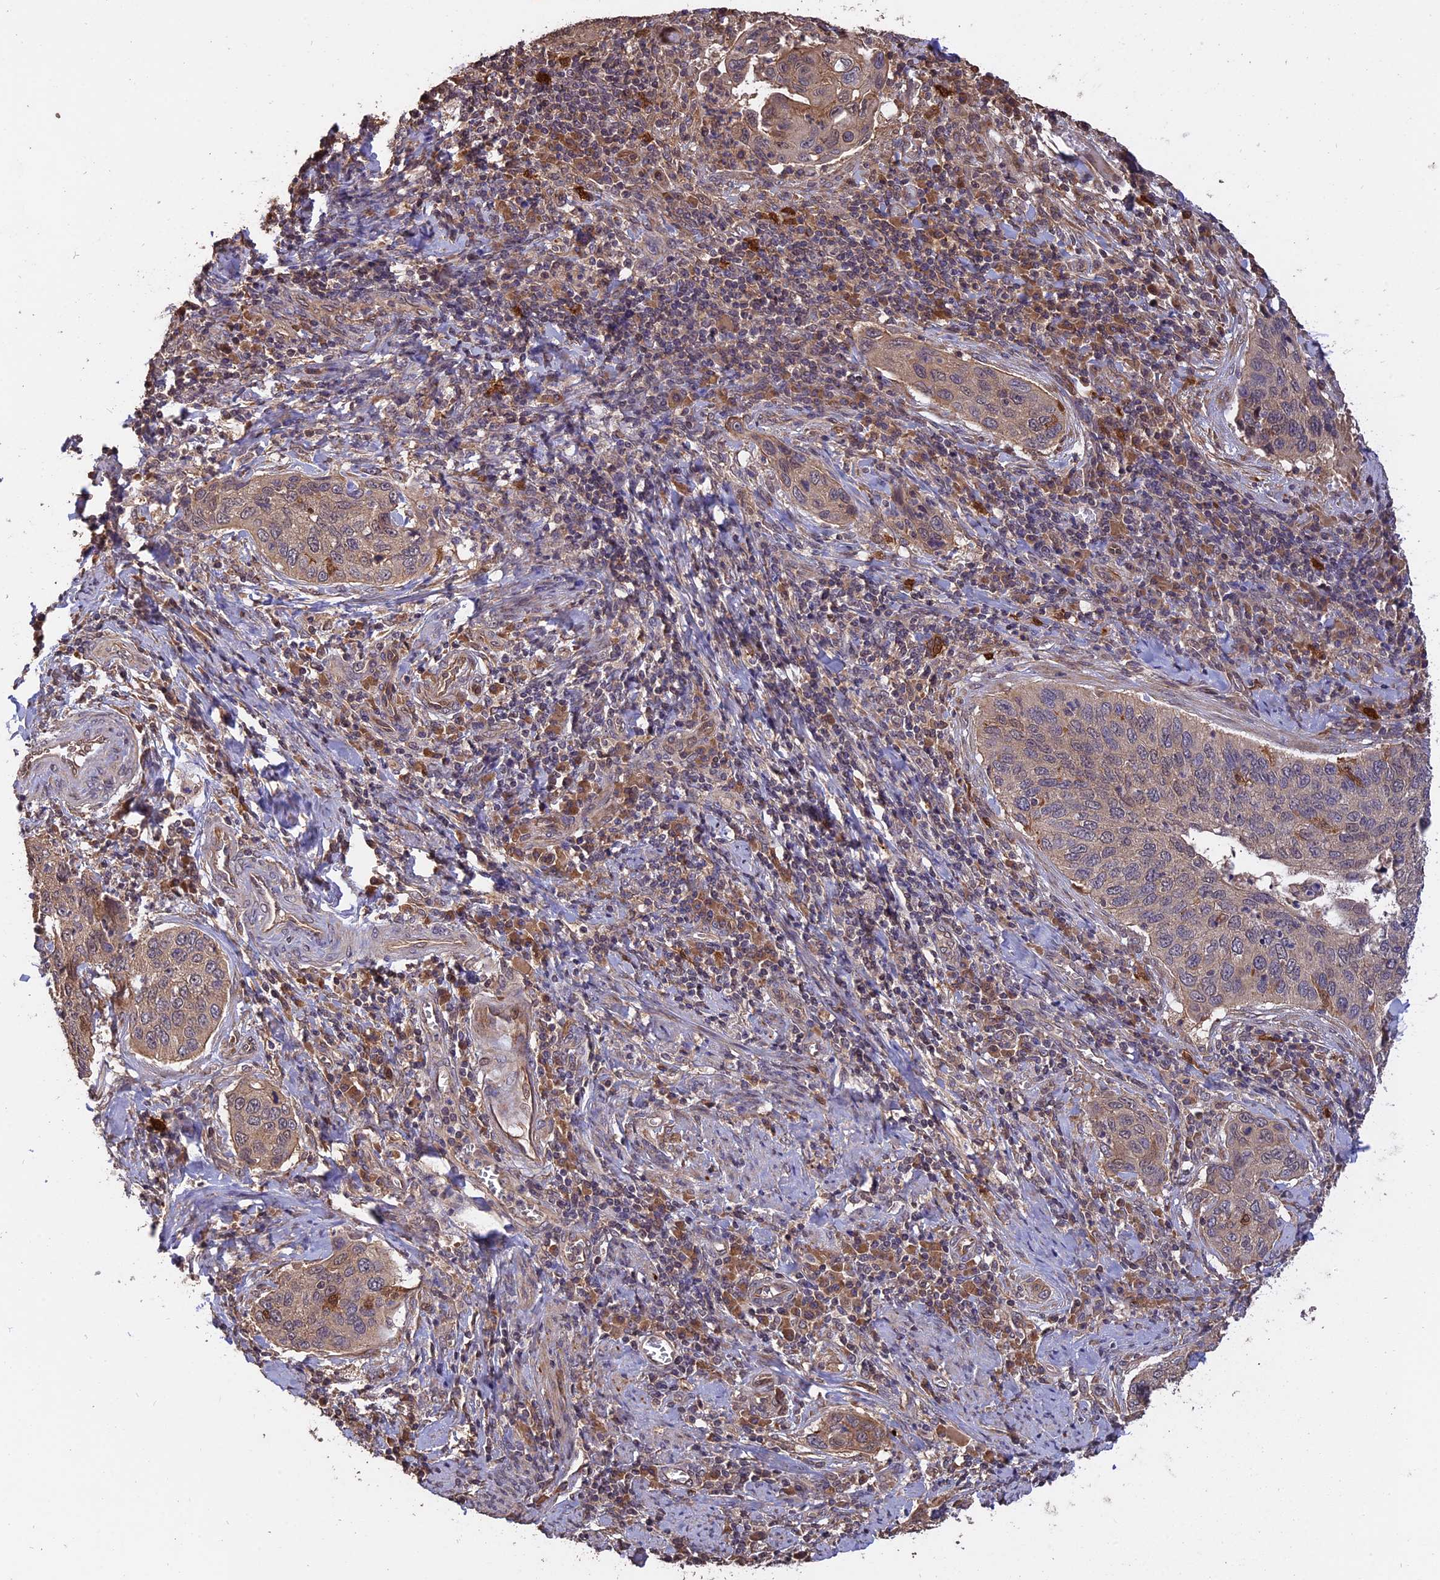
{"staining": {"intensity": "weak", "quantity": "25%-75%", "location": "cytoplasmic/membranous"}, "tissue": "cervical cancer", "cell_type": "Tumor cells", "image_type": "cancer", "snomed": [{"axis": "morphology", "description": "Squamous cell carcinoma, NOS"}, {"axis": "topography", "description": "Cervix"}], "caption": "About 25%-75% of tumor cells in cervical squamous cell carcinoma display weak cytoplasmic/membranous protein positivity as visualized by brown immunohistochemical staining.", "gene": "RASAL1", "patient": {"sex": "female", "age": 53}}